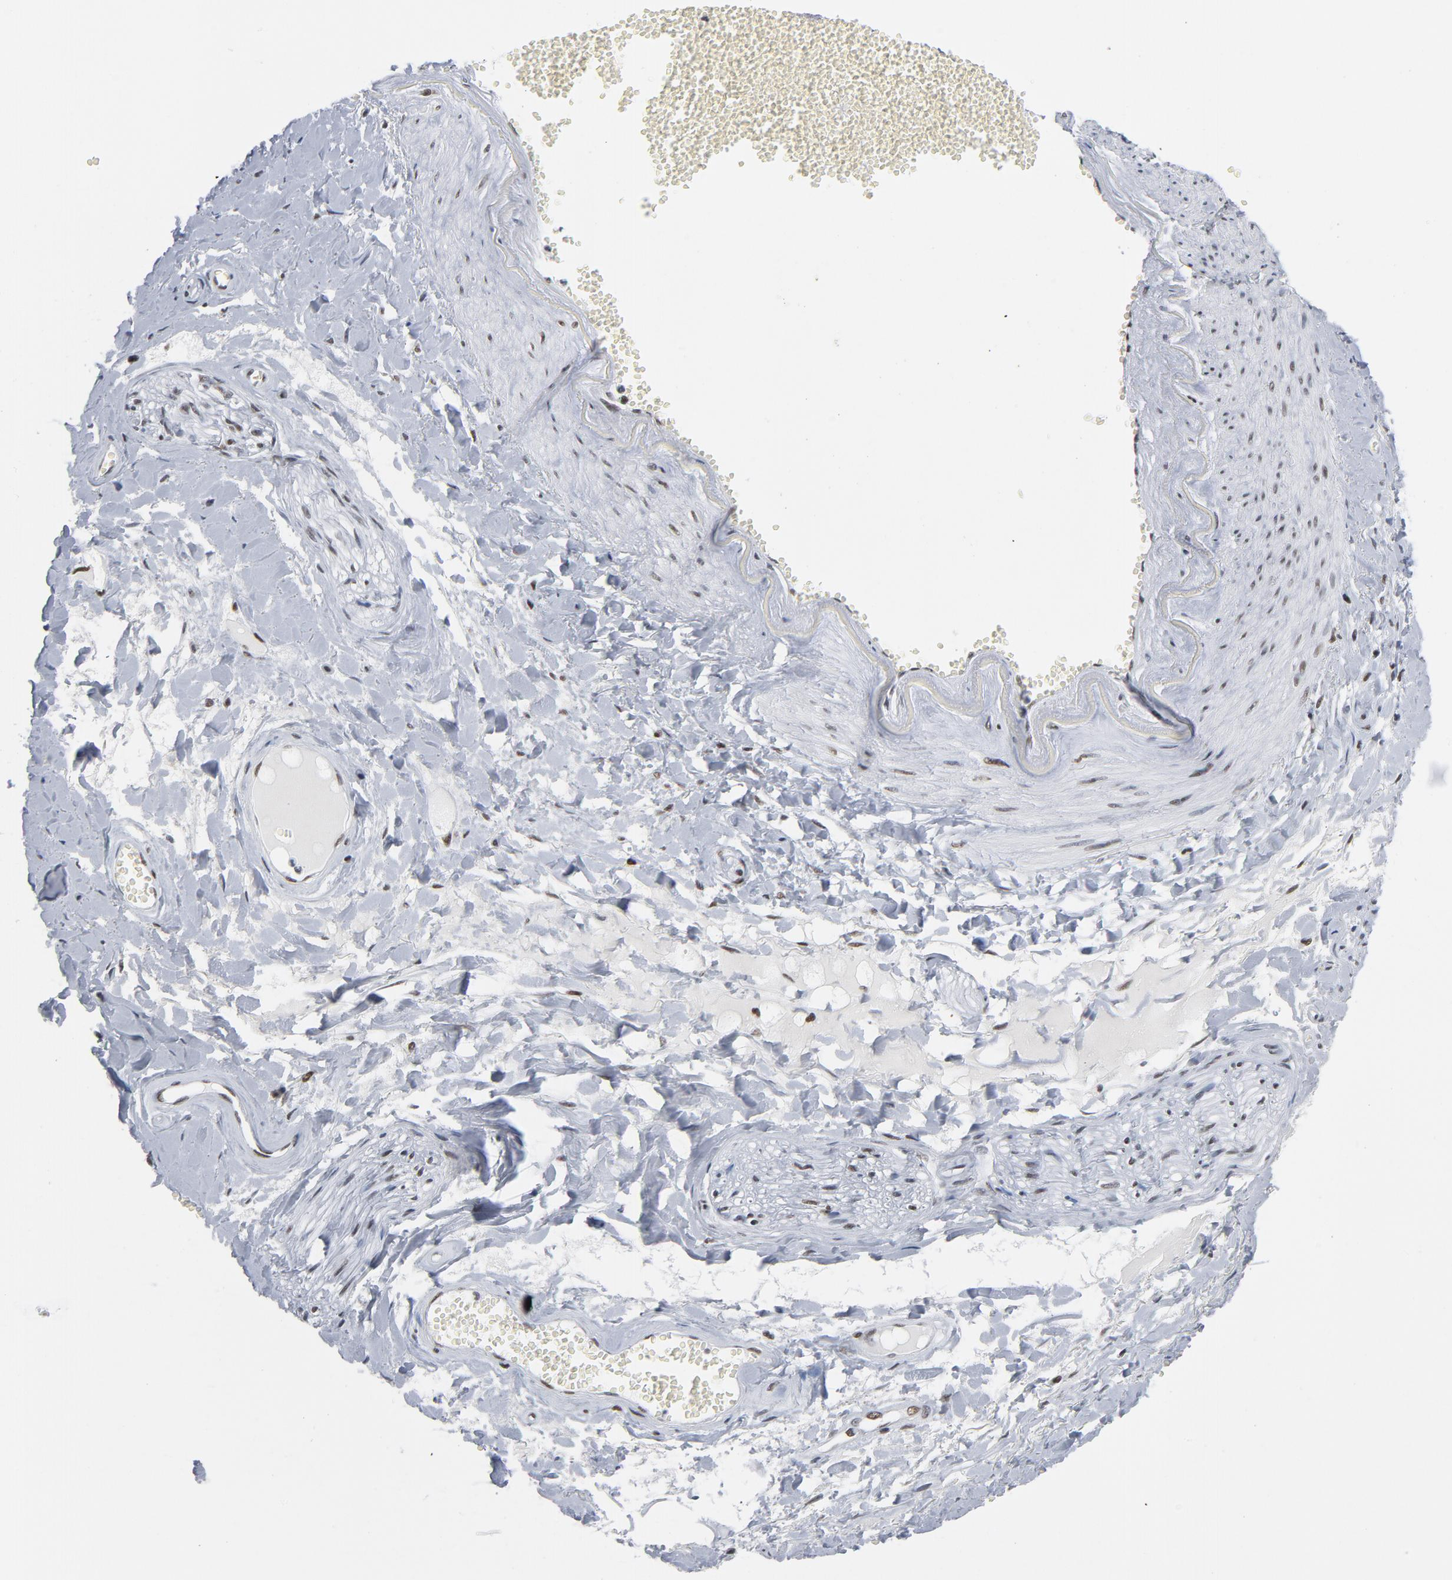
{"staining": {"intensity": "weak", "quantity": ">75%", "location": "nuclear"}, "tissue": "adipose tissue", "cell_type": "Adipocytes", "image_type": "normal", "snomed": [{"axis": "morphology", "description": "Normal tissue, NOS"}, {"axis": "morphology", "description": "Inflammation, NOS"}, {"axis": "topography", "description": "Salivary gland"}, {"axis": "topography", "description": "Peripheral nerve tissue"}], "caption": "The histopathology image displays staining of normal adipose tissue, revealing weak nuclear protein positivity (brown color) within adipocytes.", "gene": "CSTF2", "patient": {"sex": "female", "age": 75}}